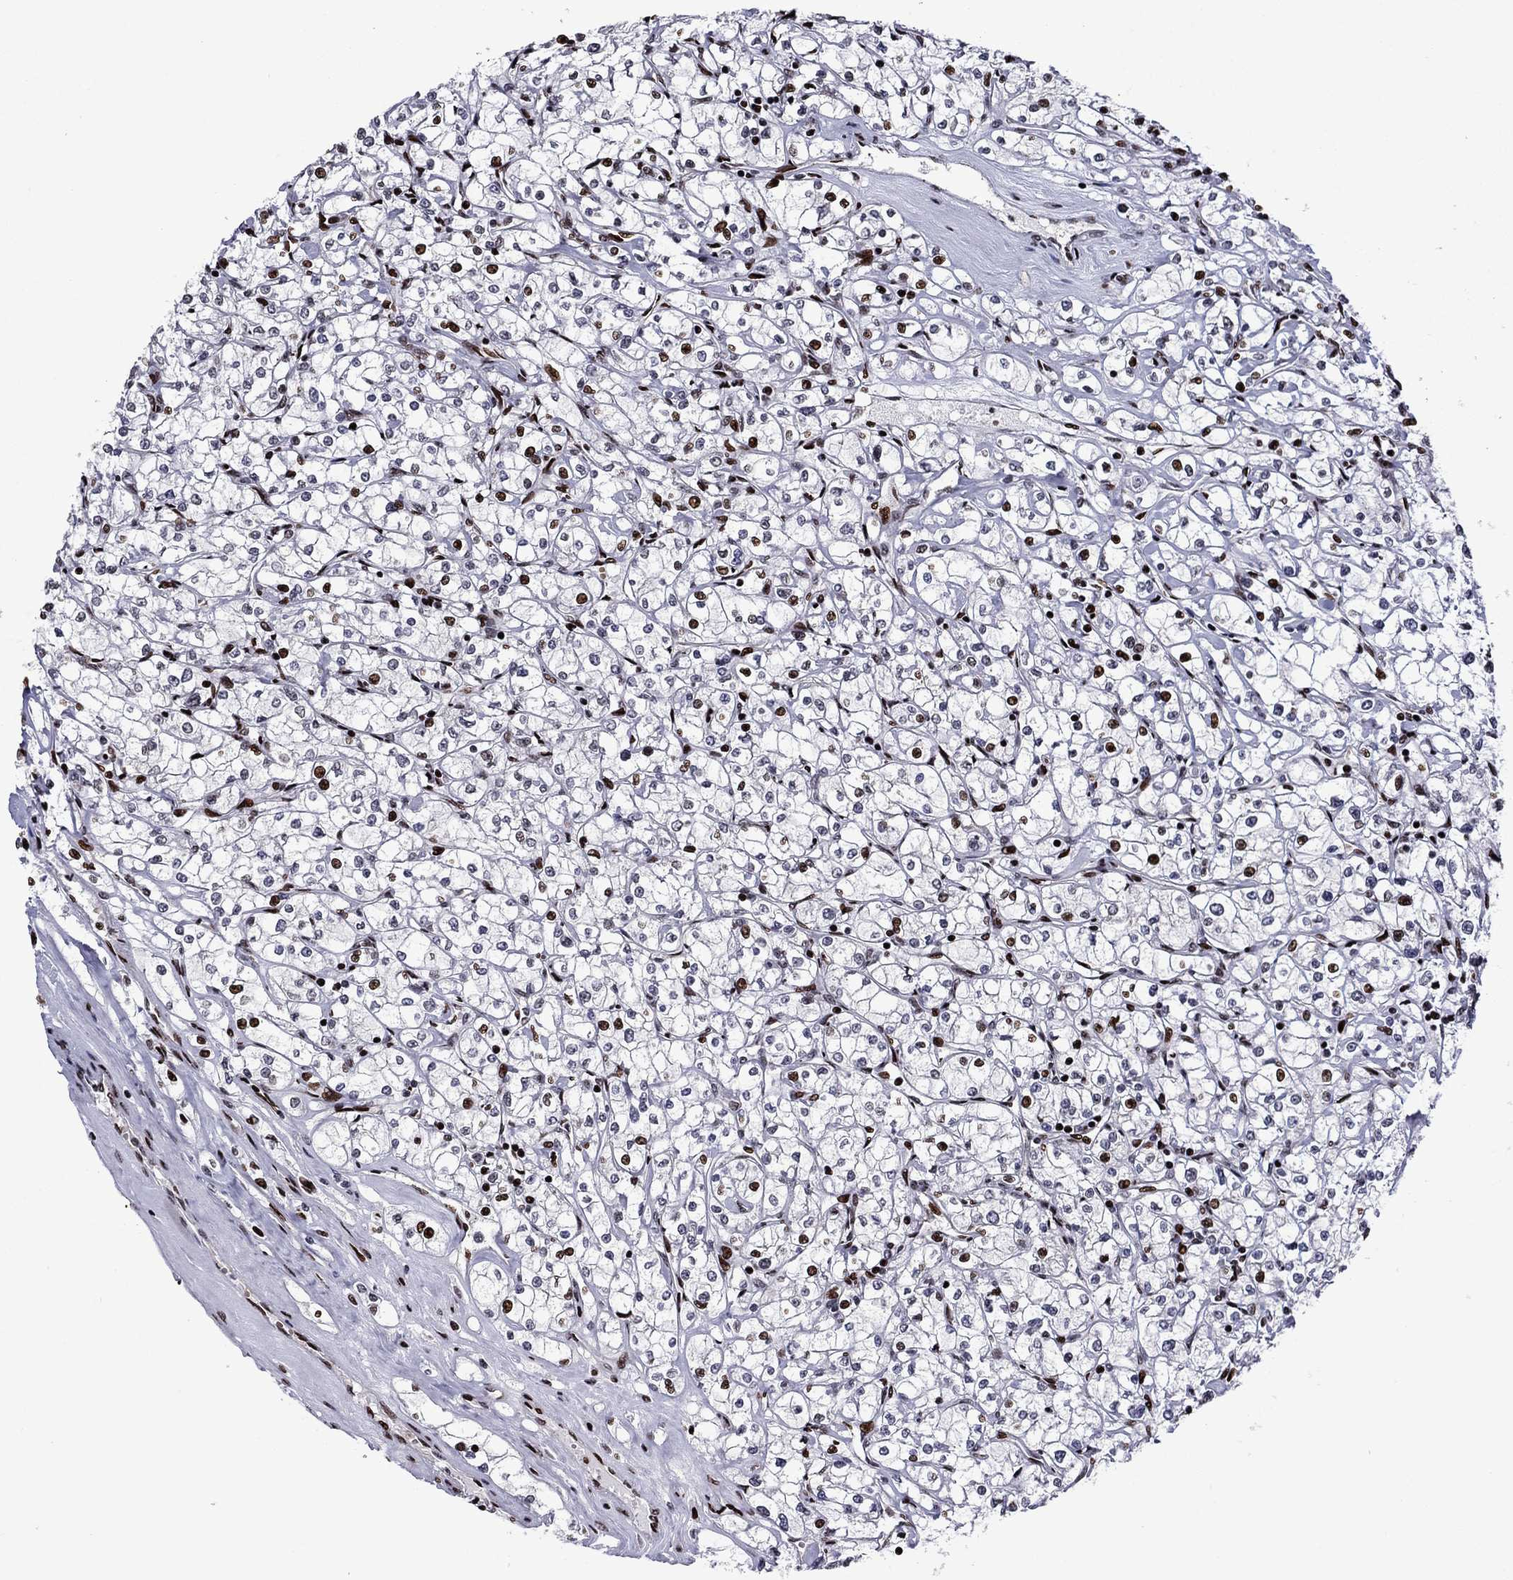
{"staining": {"intensity": "strong", "quantity": "<25%", "location": "nuclear"}, "tissue": "renal cancer", "cell_type": "Tumor cells", "image_type": "cancer", "snomed": [{"axis": "morphology", "description": "Adenocarcinoma, NOS"}, {"axis": "topography", "description": "Kidney"}], "caption": "Renal cancer stained with IHC displays strong nuclear positivity in approximately <25% of tumor cells. (Brightfield microscopy of DAB IHC at high magnification).", "gene": "LIMK1", "patient": {"sex": "male", "age": 67}}